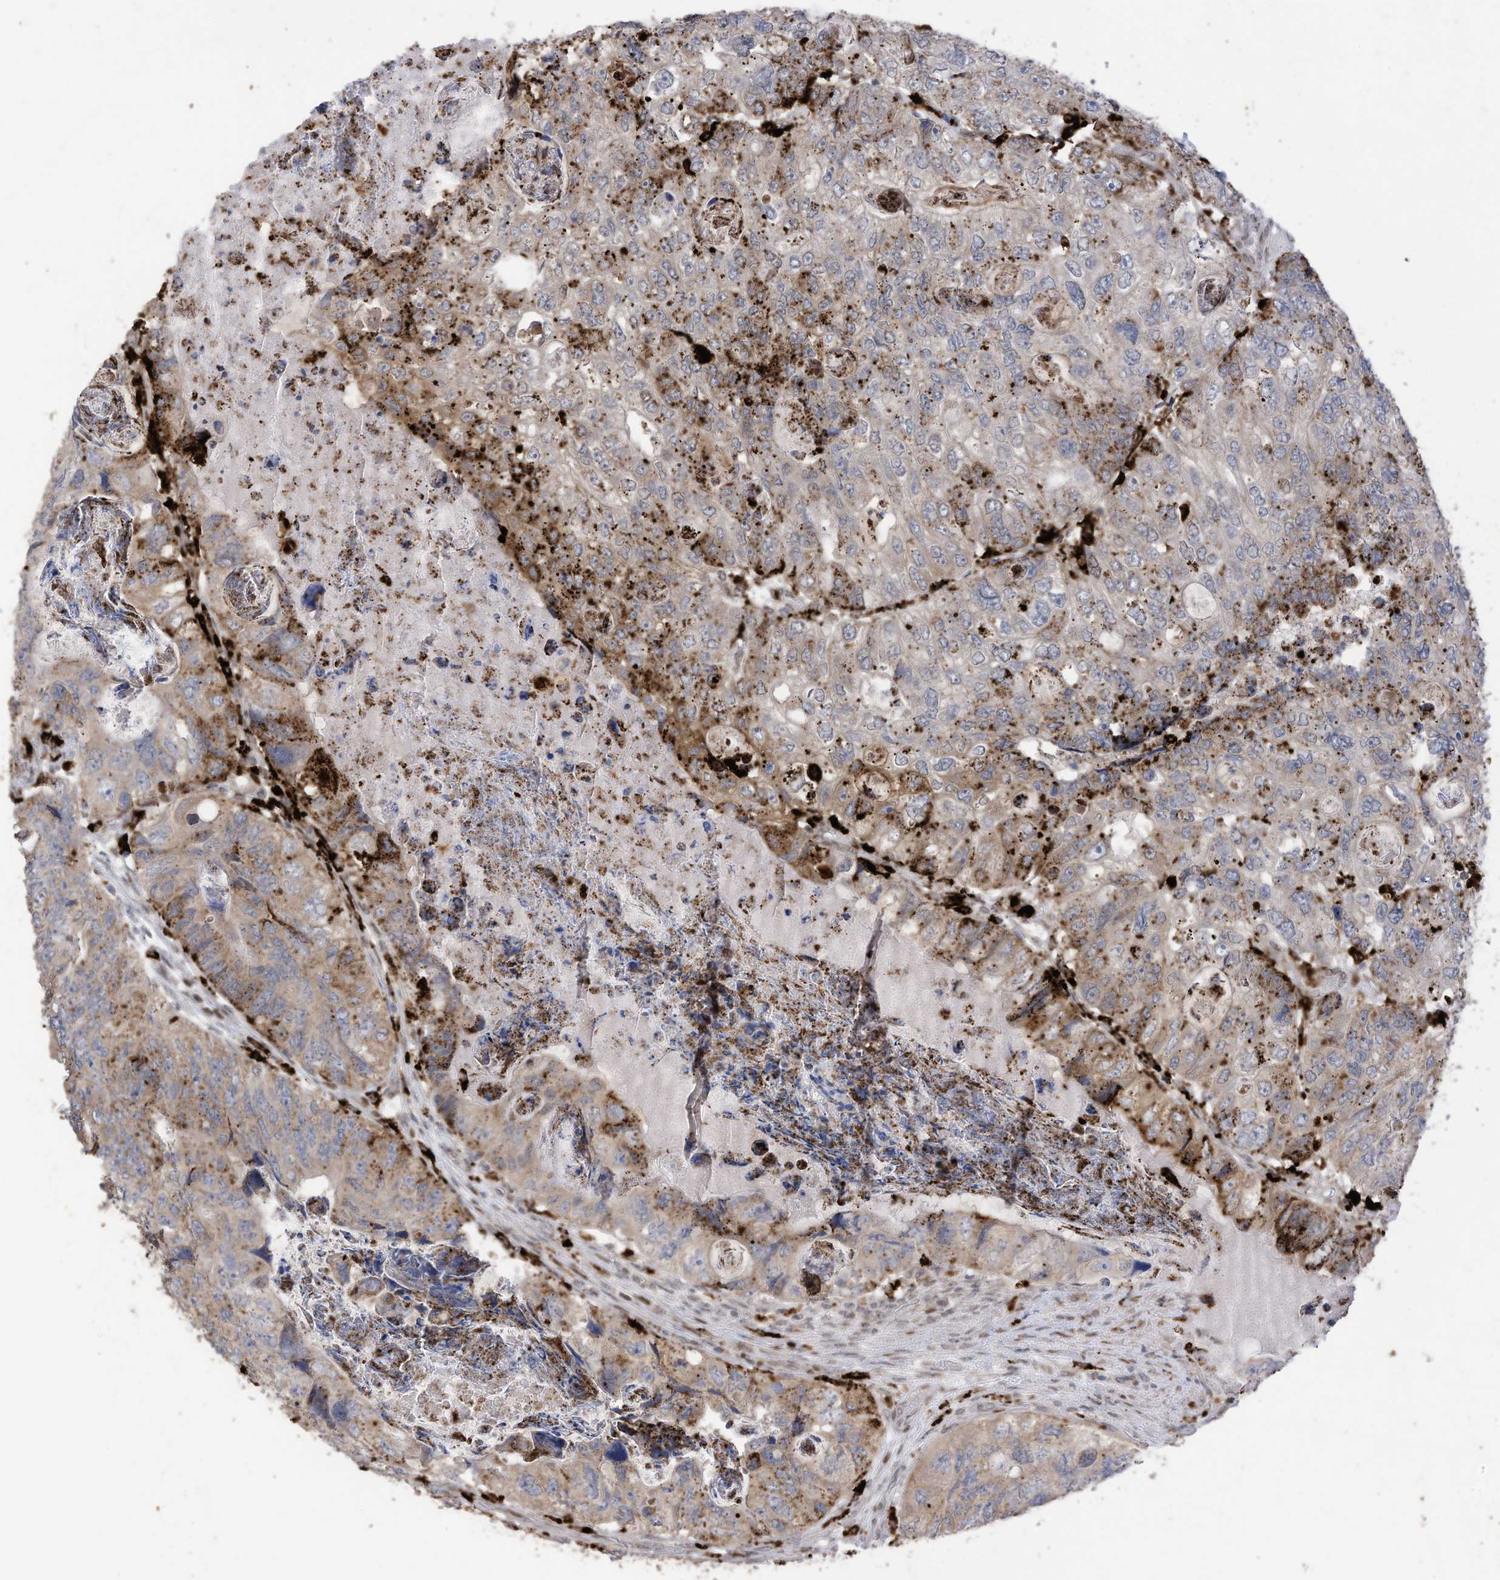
{"staining": {"intensity": "moderate", "quantity": "25%-75%", "location": "cytoplasmic/membranous"}, "tissue": "colorectal cancer", "cell_type": "Tumor cells", "image_type": "cancer", "snomed": [{"axis": "morphology", "description": "Adenocarcinoma, NOS"}, {"axis": "topography", "description": "Rectum"}], "caption": "Brown immunohistochemical staining in adenocarcinoma (colorectal) demonstrates moderate cytoplasmic/membranous staining in about 25%-75% of tumor cells.", "gene": "RABL3", "patient": {"sex": "male", "age": 59}}